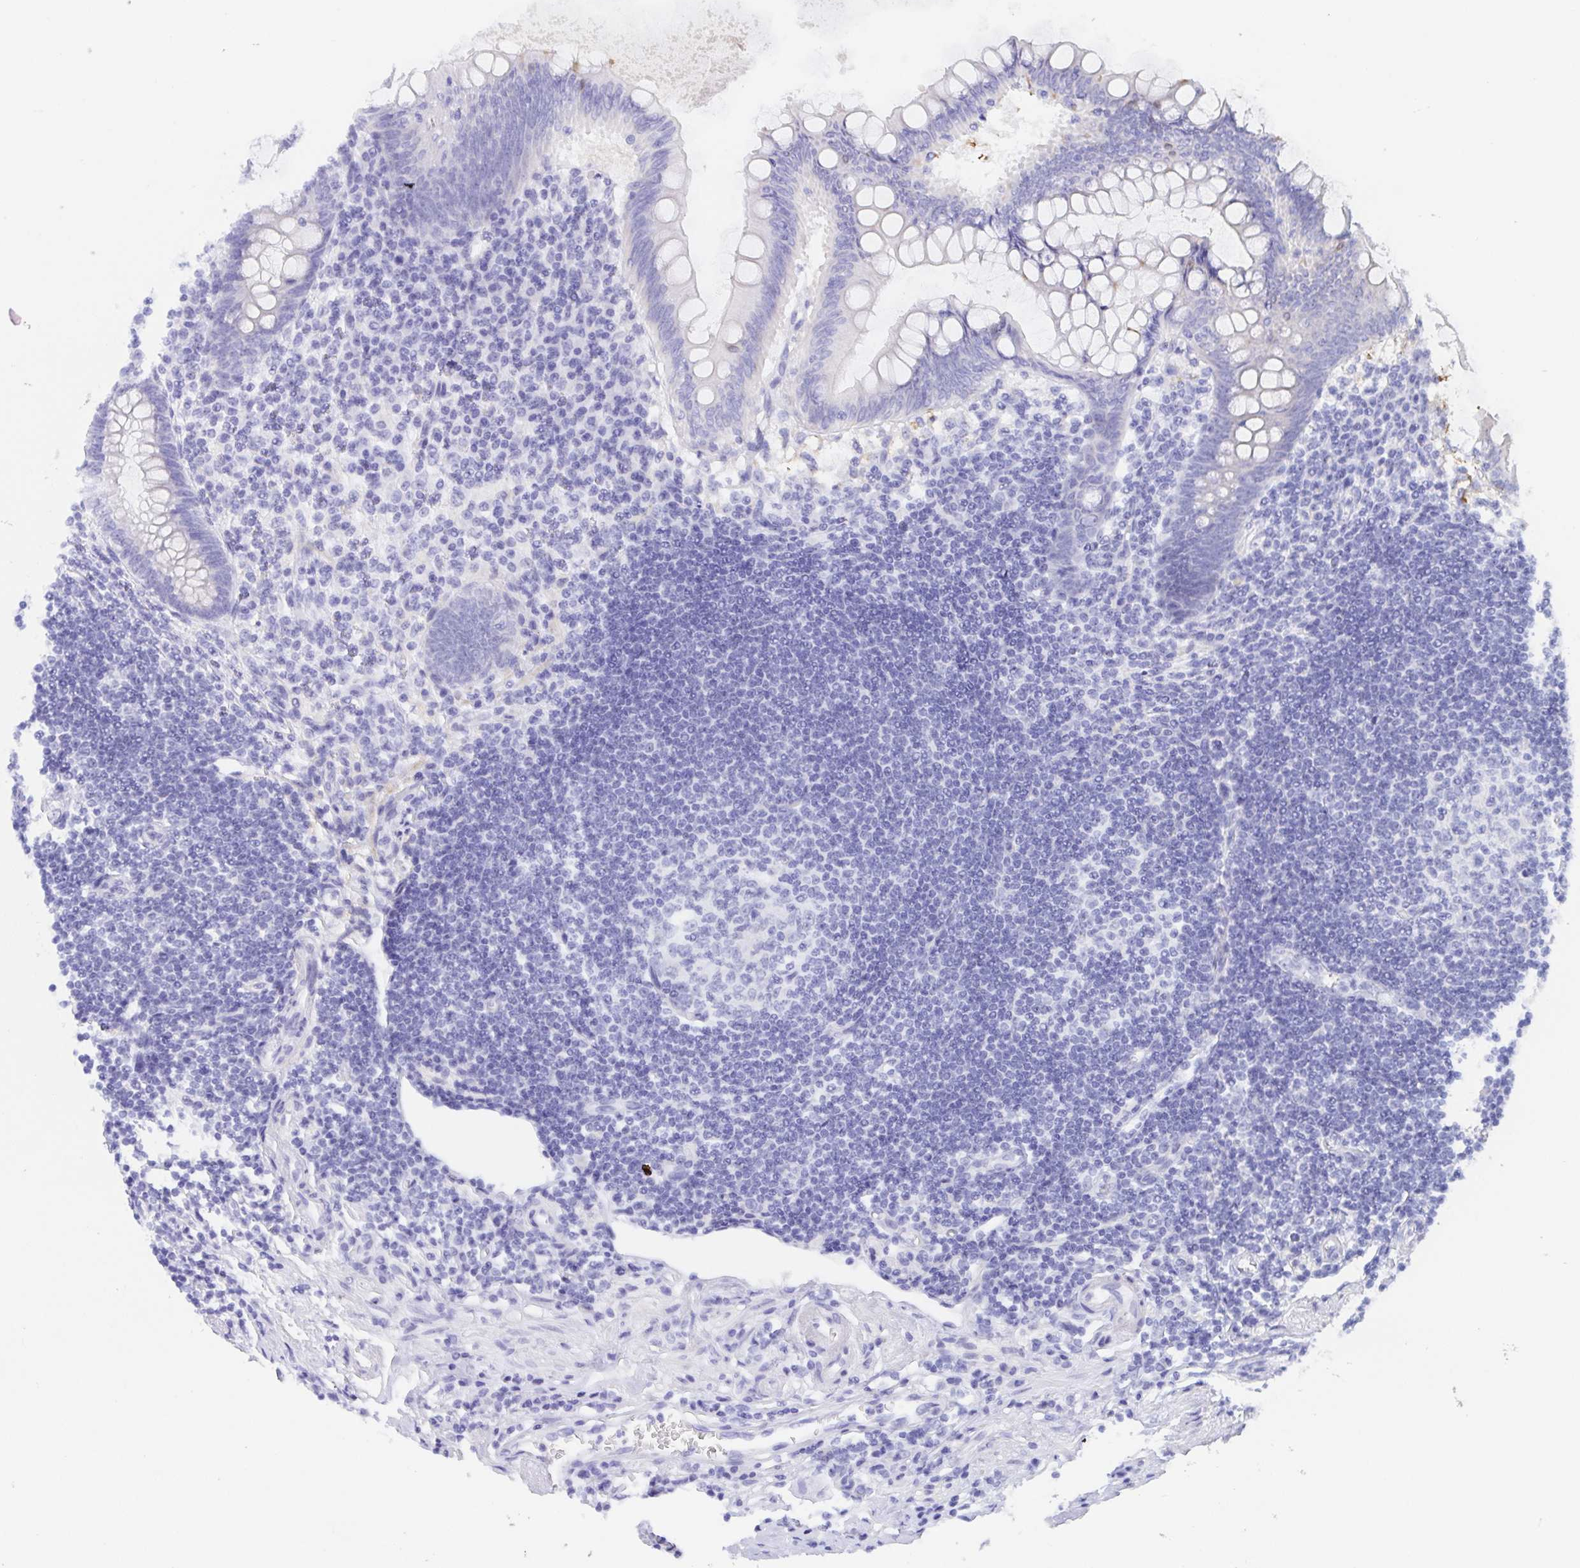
{"staining": {"intensity": "weak", "quantity": "<25%", "location": "cytoplasmic/membranous"}, "tissue": "appendix", "cell_type": "Glandular cells", "image_type": "normal", "snomed": [{"axis": "morphology", "description": "Normal tissue, NOS"}, {"axis": "topography", "description": "Appendix"}], "caption": "IHC of normal appendix shows no positivity in glandular cells.", "gene": "MUCL3", "patient": {"sex": "female", "age": 57}}